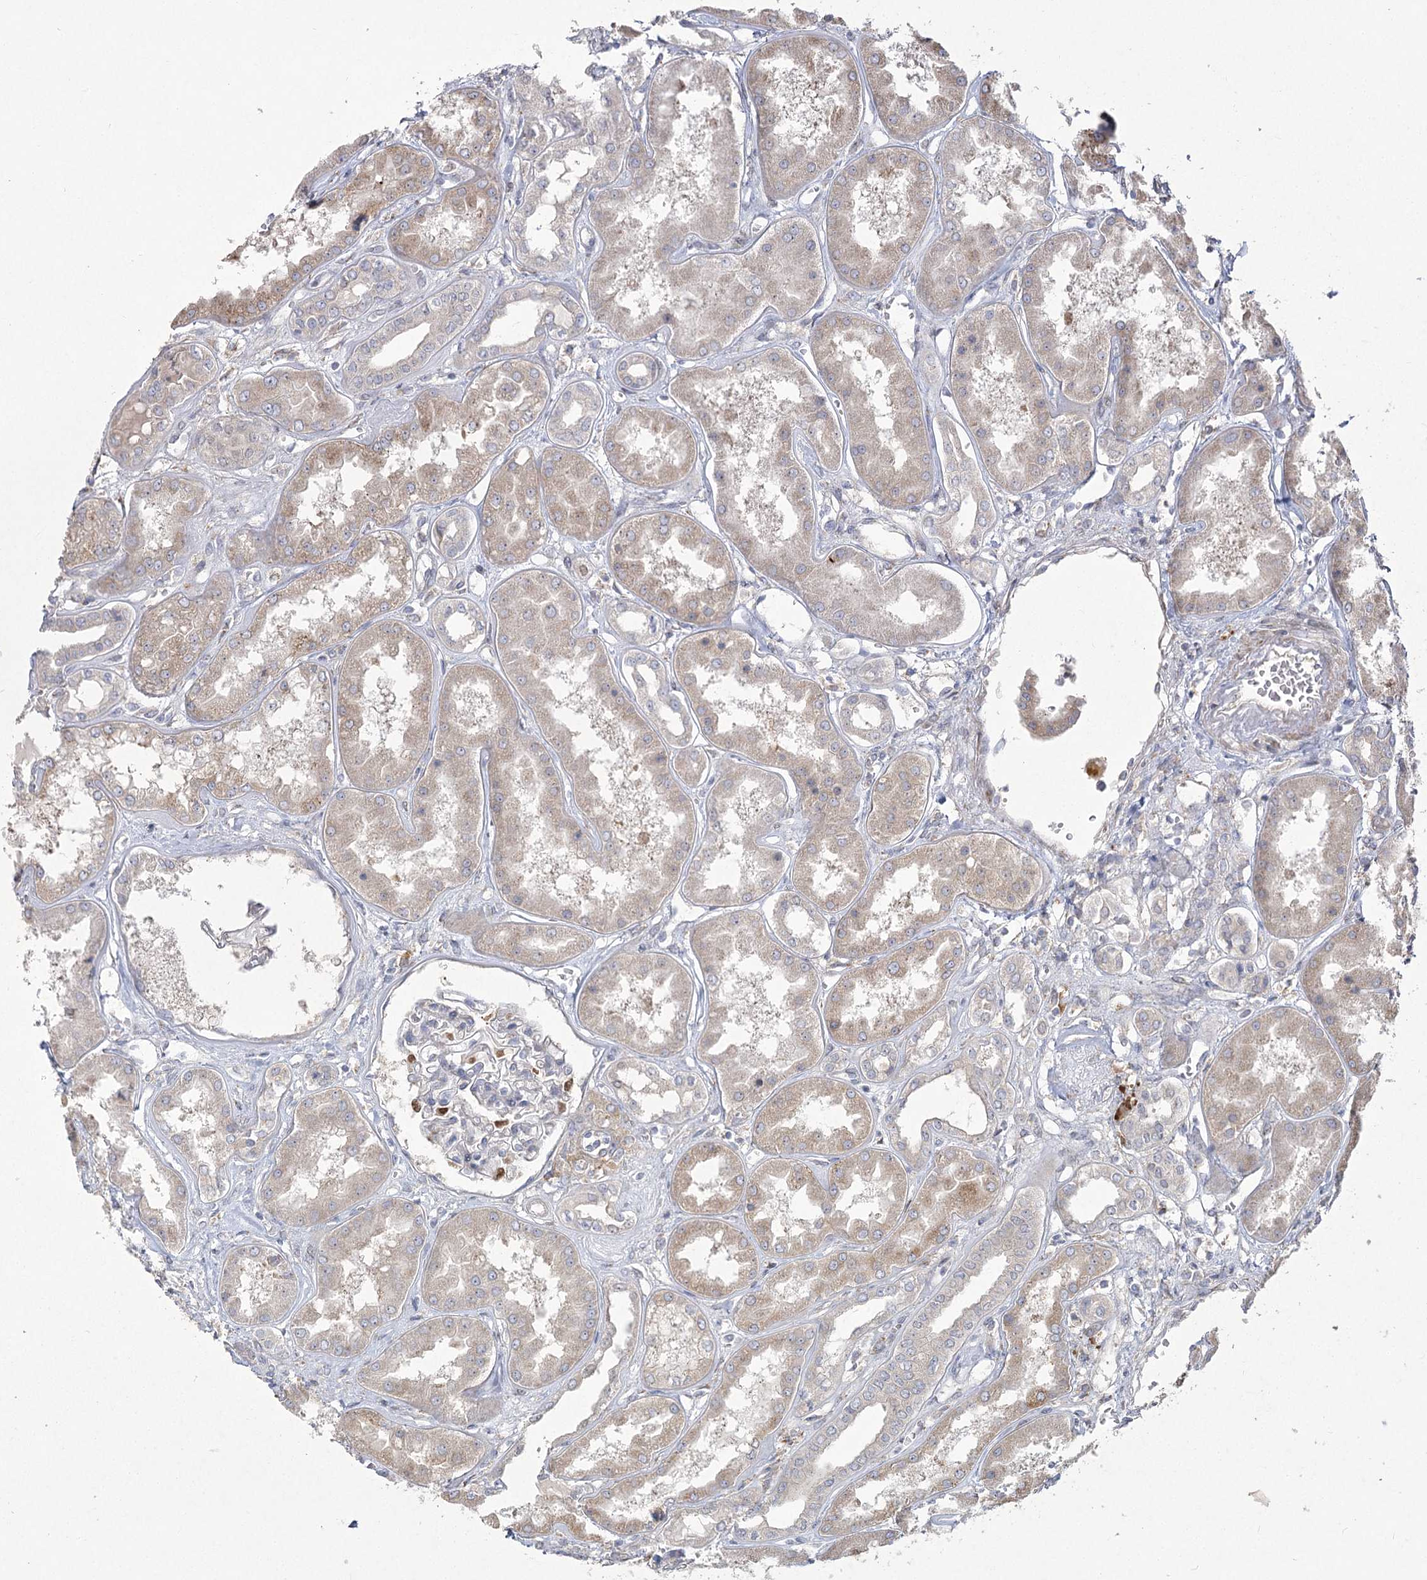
{"staining": {"intensity": "moderate", "quantity": "25%-75%", "location": "nuclear"}, "tissue": "kidney", "cell_type": "Cells in glomeruli", "image_type": "normal", "snomed": [{"axis": "morphology", "description": "Normal tissue, NOS"}, {"axis": "topography", "description": "Kidney"}], "caption": "Immunohistochemistry of benign kidney displays medium levels of moderate nuclear staining in approximately 25%-75% of cells in glomeruli.", "gene": "CAMTA1", "patient": {"sex": "female", "age": 56}}